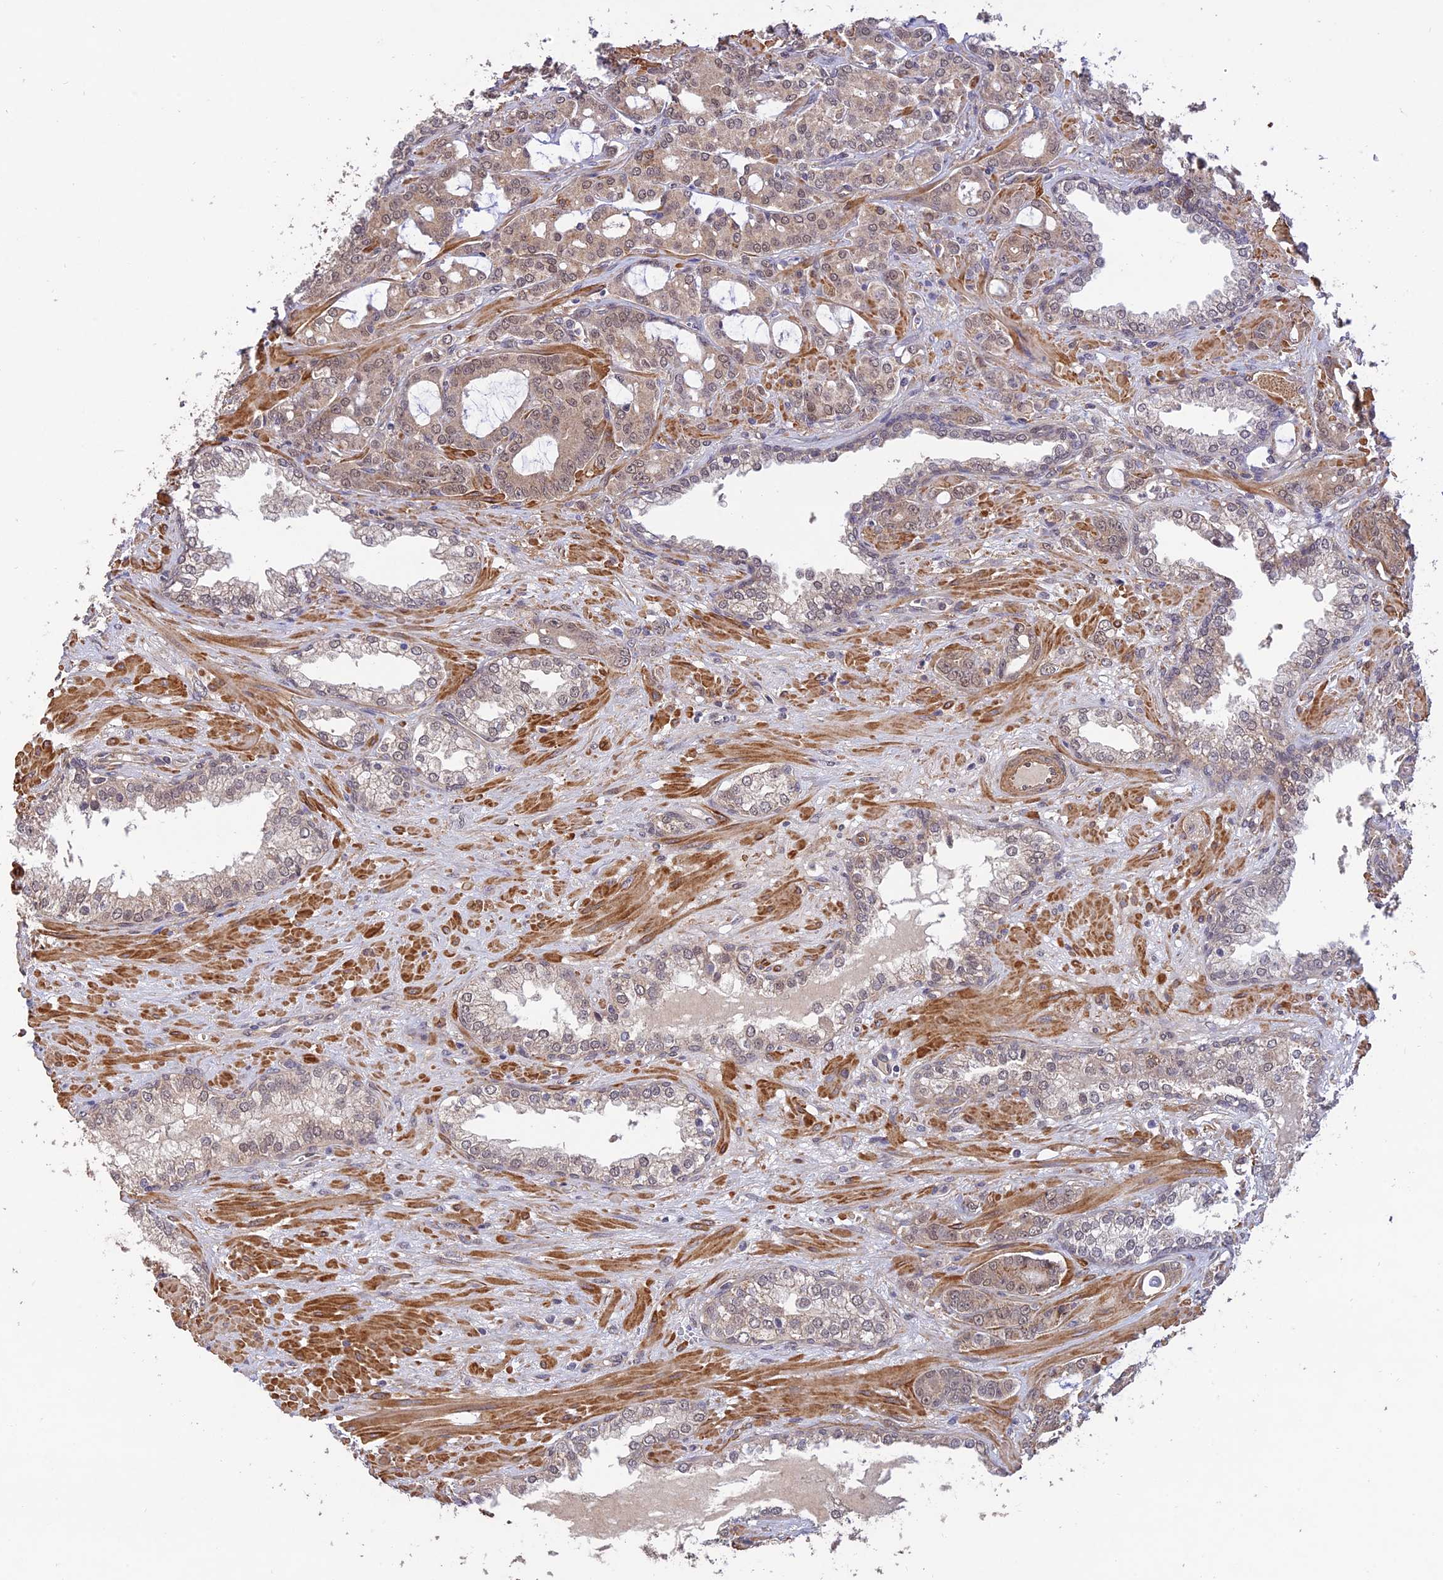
{"staining": {"intensity": "weak", "quantity": "<25%", "location": "cytoplasmic/membranous,nuclear"}, "tissue": "prostate cancer", "cell_type": "Tumor cells", "image_type": "cancer", "snomed": [{"axis": "morphology", "description": "Adenocarcinoma, High grade"}, {"axis": "topography", "description": "Prostate"}], "caption": "Immunohistochemical staining of prostate cancer displays no significant expression in tumor cells. (DAB (3,3'-diaminobenzidine) immunohistochemistry with hematoxylin counter stain).", "gene": "PAGR1", "patient": {"sex": "male", "age": 72}}